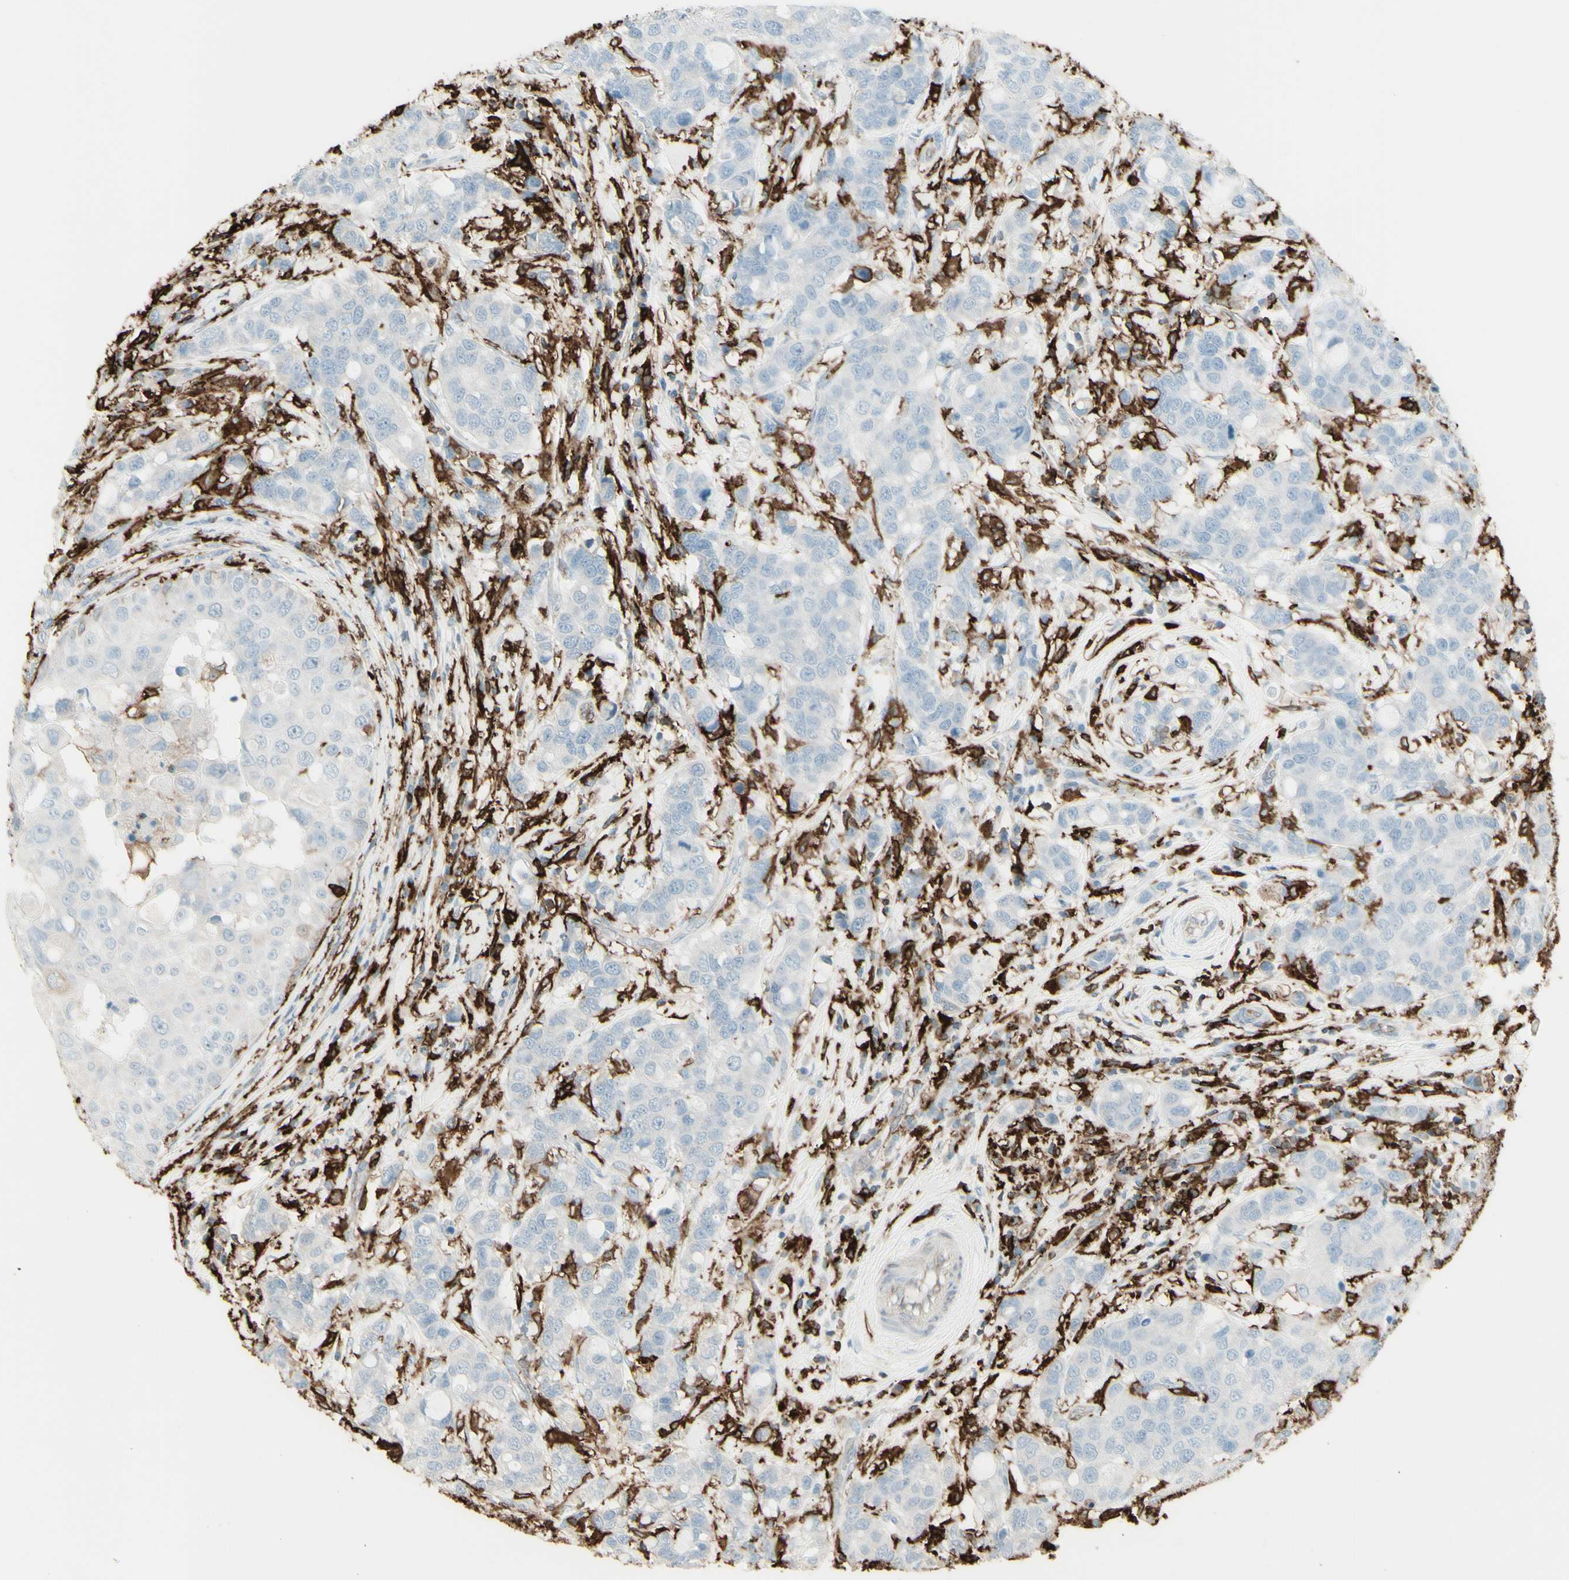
{"staining": {"intensity": "negative", "quantity": "none", "location": "none"}, "tissue": "breast cancer", "cell_type": "Tumor cells", "image_type": "cancer", "snomed": [{"axis": "morphology", "description": "Duct carcinoma"}, {"axis": "topography", "description": "Breast"}], "caption": "An image of human breast cancer (infiltrating ductal carcinoma) is negative for staining in tumor cells.", "gene": "HLA-DPB1", "patient": {"sex": "female", "age": 27}}